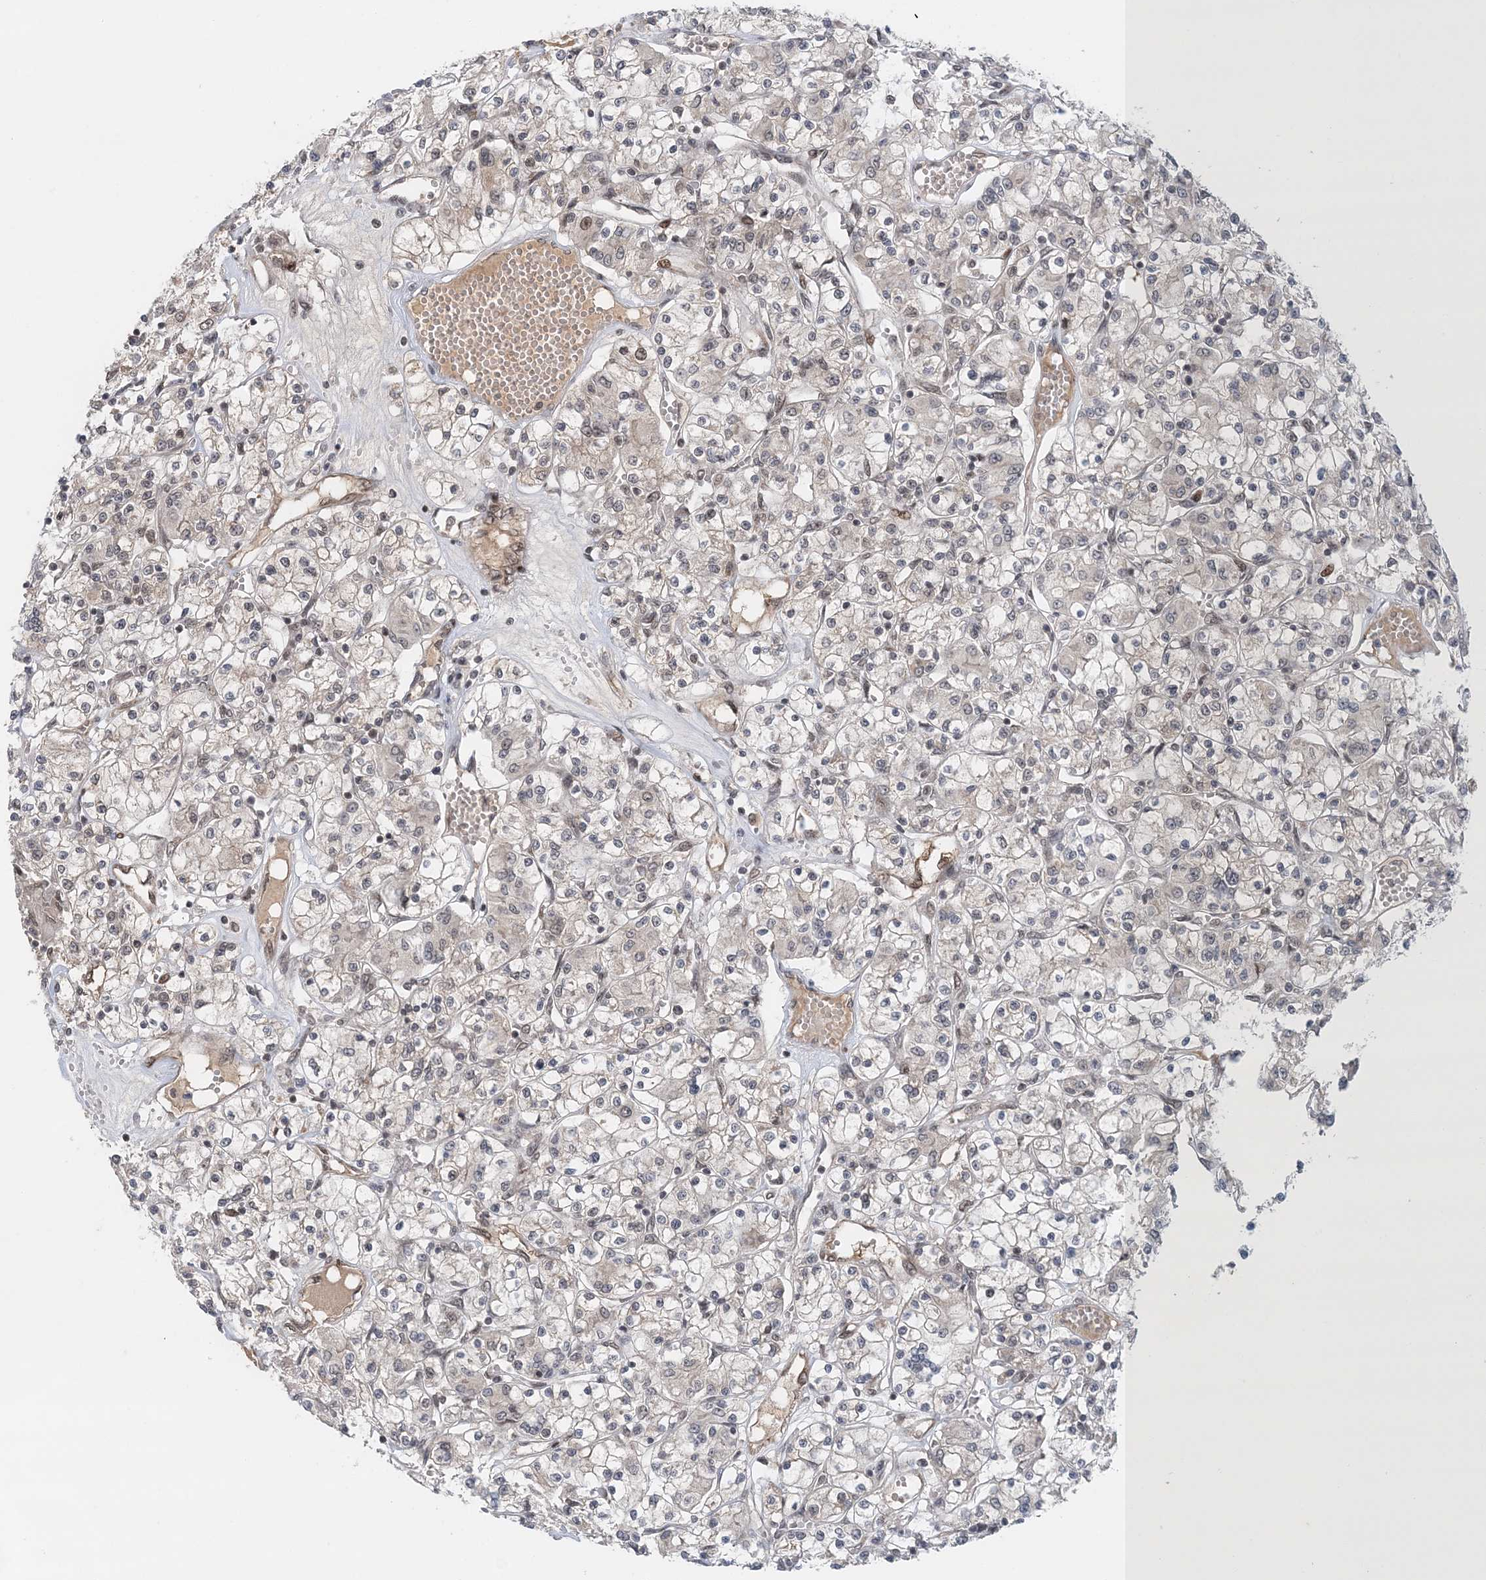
{"staining": {"intensity": "weak", "quantity": "<25%", "location": "nuclear"}, "tissue": "renal cancer", "cell_type": "Tumor cells", "image_type": "cancer", "snomed": [{"axis": "morphology", "description": "Adenocarcinoma, NOS"}, {"axis": "topography", "description": "Kidney"}], "caption": "Immunohistochemistry image of neoplastic tissue: renal adenocarcinoma stained with DAB displays no significant protein staining in tumor cells.", "gene": "NOA1", "patient": {"sex": "female", "age": 59}}